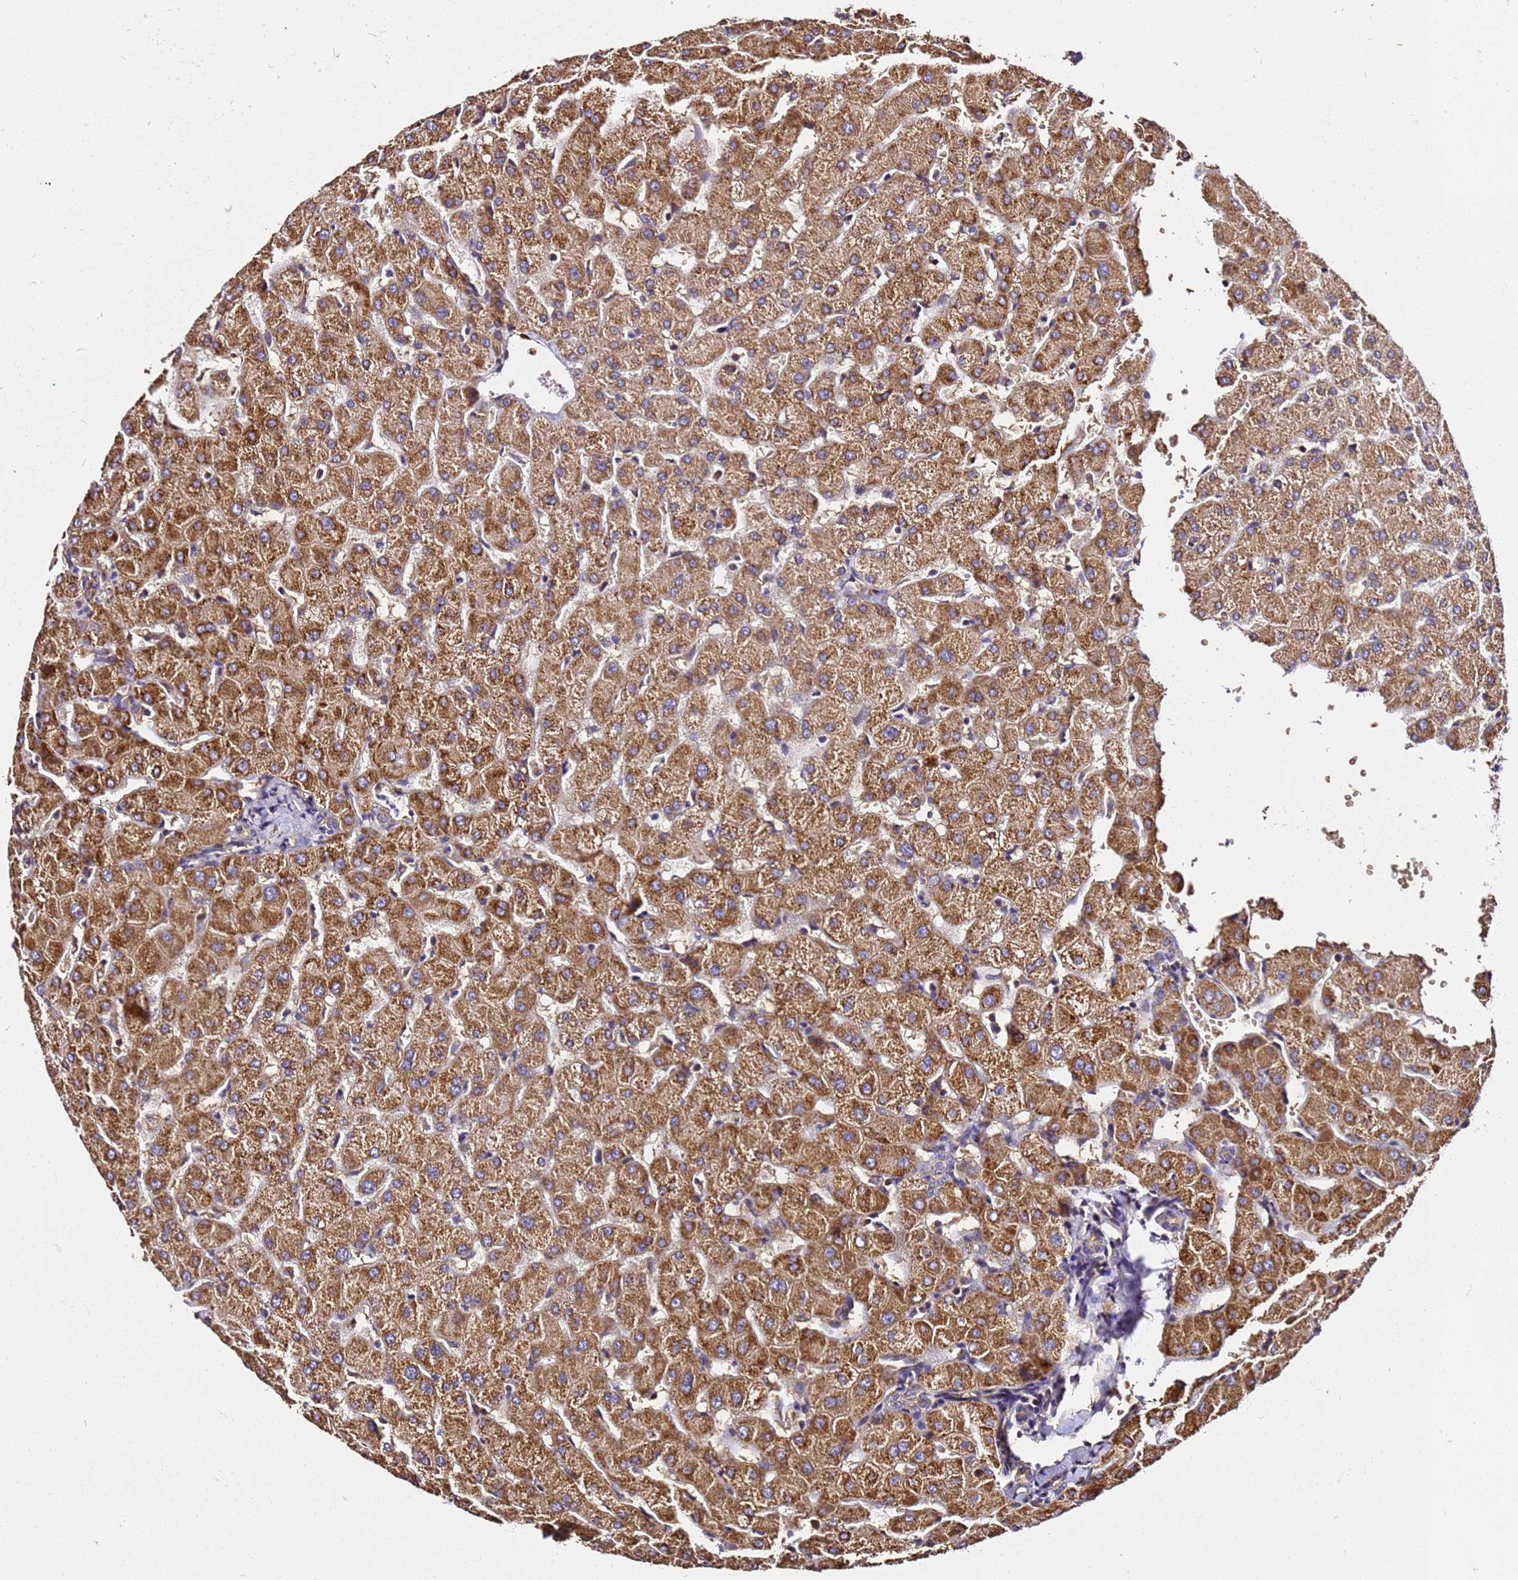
{"staining": {"intensity": "negative", "quantity": "none", "location": "none"}, "tissue": "liver", "cell_type": "Cholangiocytes", "image_type": "normal", "snomed": [{"axis": "morphology", "description": "Normal tissue, NOS"}, {"axis": "topography", "description": "Liver"}], "caption": "Photomicrograph shows no significant protein positivity in cholangiocytes of unremarkable liver. (DAB (3,3'-diaminobenzidine) immunohistochemistry, high magnification).", "gene": "LRRIQ1", "patient": {"sex": "female", "age": 63}}